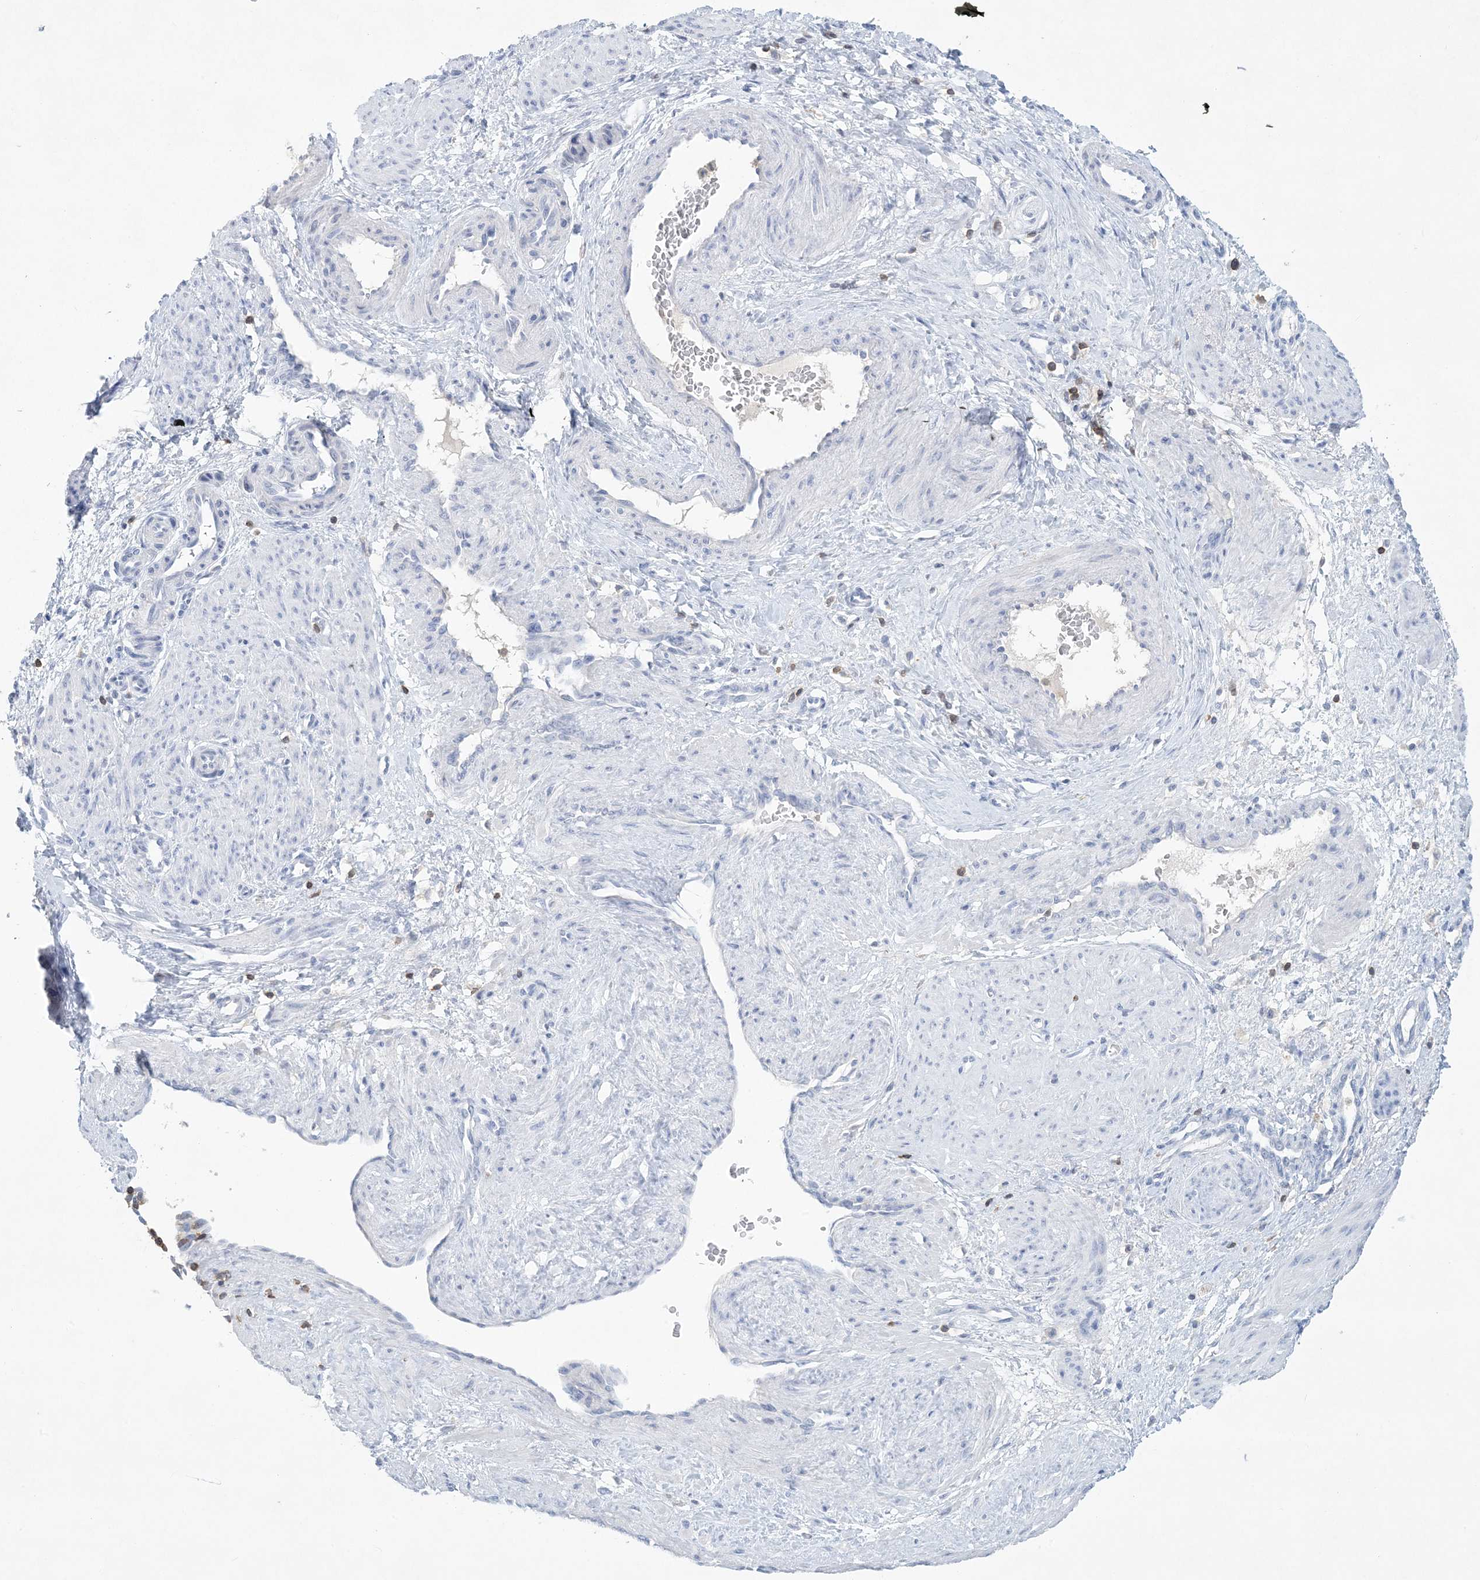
{"staining": {"intensity": "negative", "quantity": "none", "location": "none"}, "tissue": "smooth muscle", "cell_type": "Smooth muscle cells", "image_type": "normal", "snomed": [{"axis": "morphology", "description": "Normal tissue, NOS"}, {"axis": "topography", "description": "Endometrium"}], "caption": "The immunohistochemistry micrograph has no significant positivity in smooth muscle cells of smooth muscle.", "gene": "PSD4", "patient": {"sex": "female", "age": 33}}